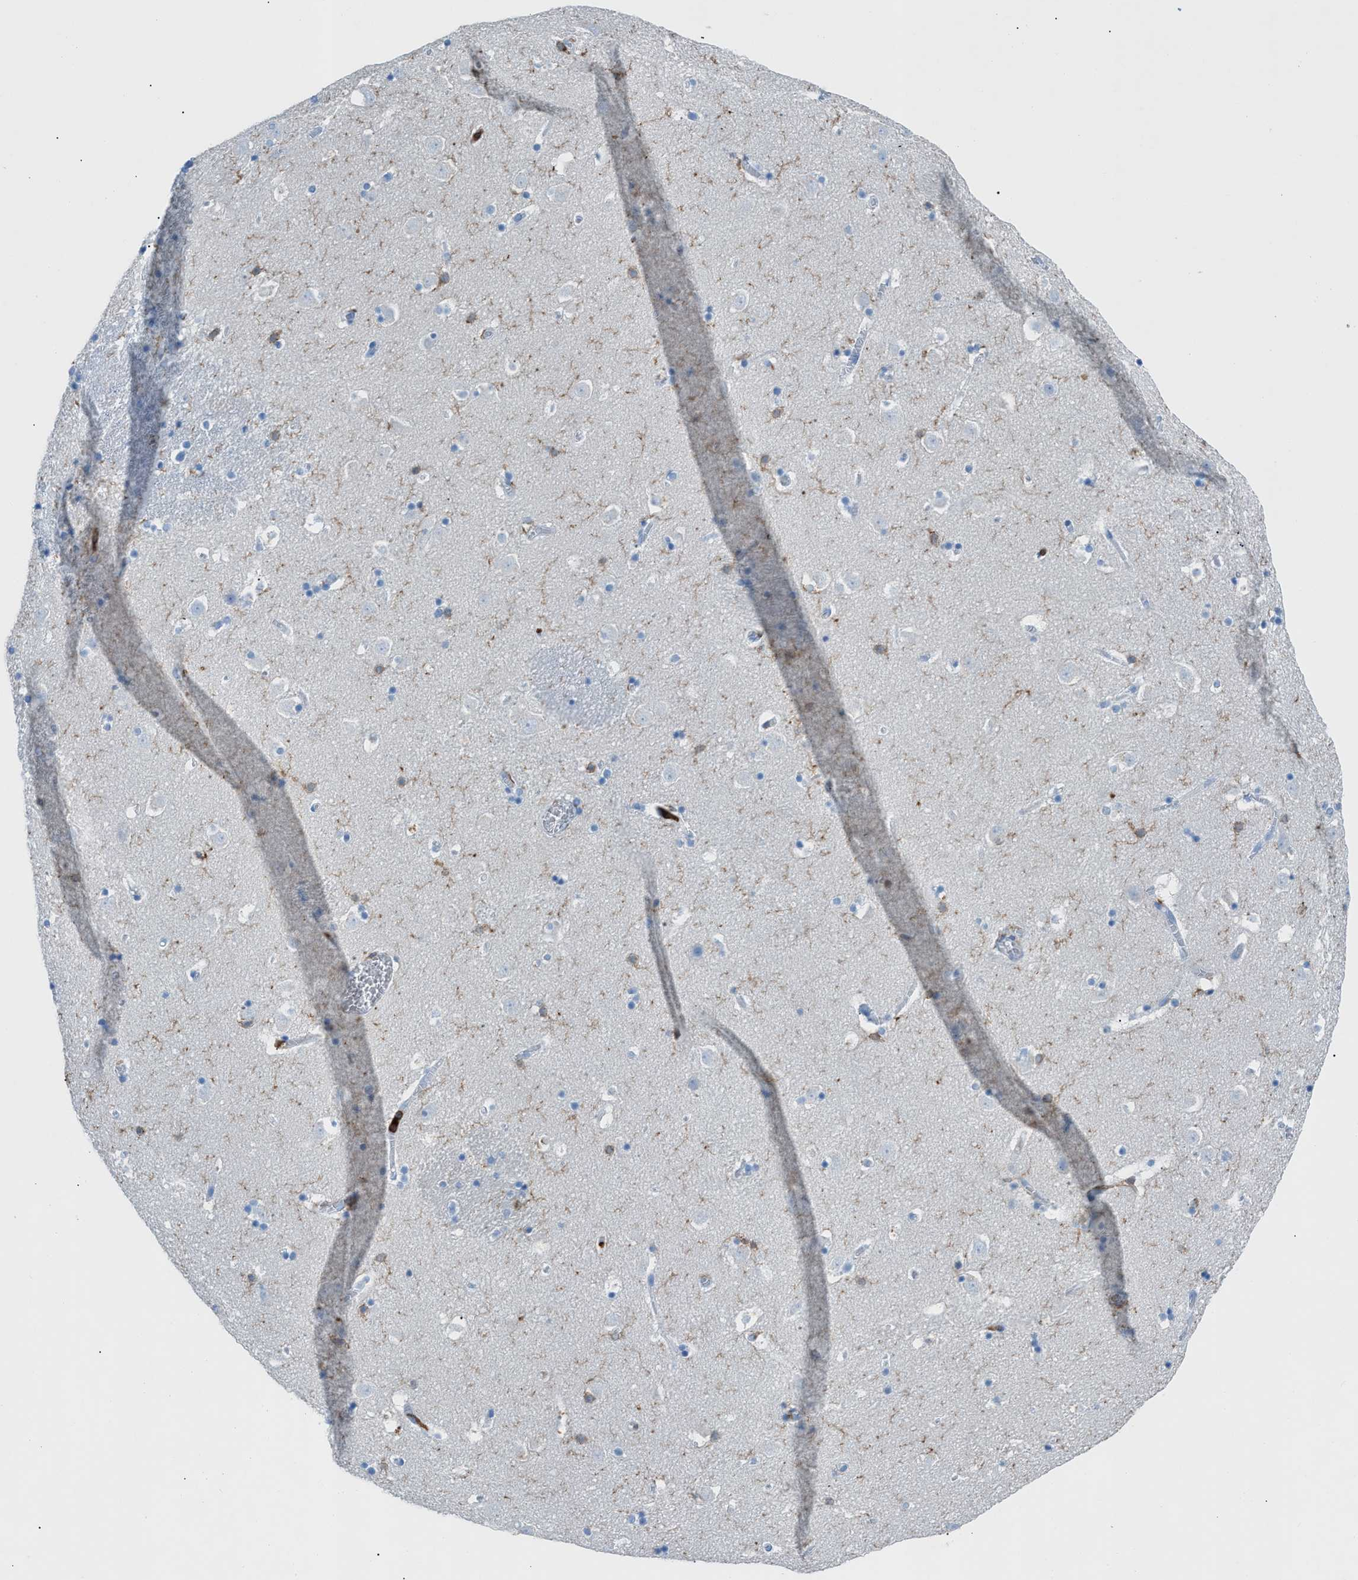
{"staining": {"intensity": "moderate", "quantity": "<25%", "location": "cytoplasmic/membranous"}, "tissue": "caudate", "cell_type": "Glial cells", "image_type": "normal", "snomed": [{"axis": "morphology", "description": "Normal tissue, NOS"}, {"axis": "topography", "description": "Lateral ventricle wall"}], "caption": "Immunohistochemistry (IHC) (DAB (3,3'-diaminobenzidine)) staining of unremarkable human caudate displays moderate cytoplasmic/membranous protein staining in about <25% of glial cells. (Brightfield microscopy of DAB IHC at high magnification).", "gene": "ITGB2", "patient": {"sex": "male", "age": 45}}